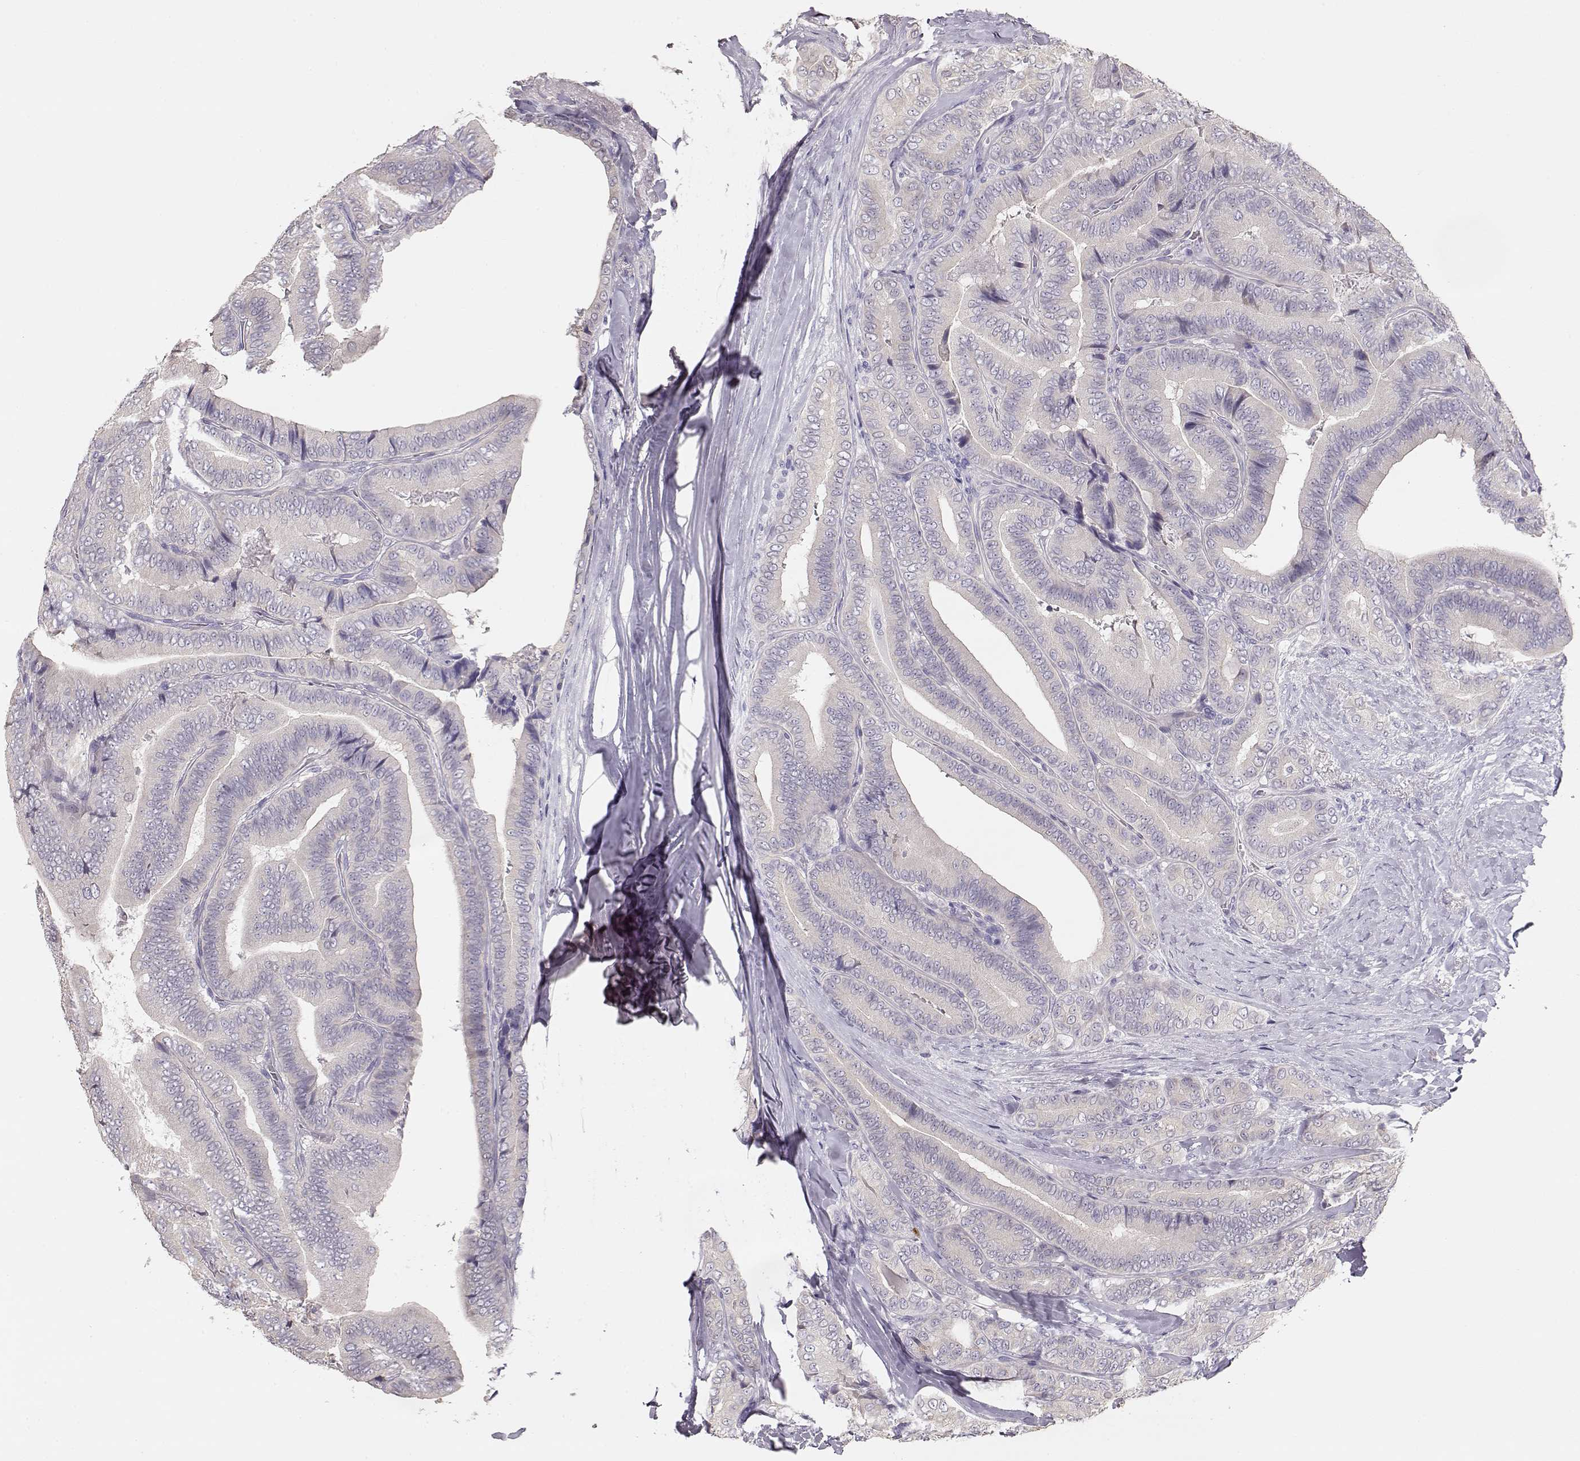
{"staining": {"intensity": "negative", "quantity": "none", "location": "none"}, "tissue": "thyroid cancer", "cell_type": "Tumor cells", "image_type": "cancer", "snomed": [{"axis": "morphology", "description": "Papillary adenocarcinoma, NOS"}, {"axis": "topography", "description": "Thyroid gland"}], "caption": "DAB immunohistochemical staining of human thyroid cancer exhibits no significant expression in tumor cells.", "gene": "GLIPR1L2", "patient": {"sex": "male", "age": 61}}